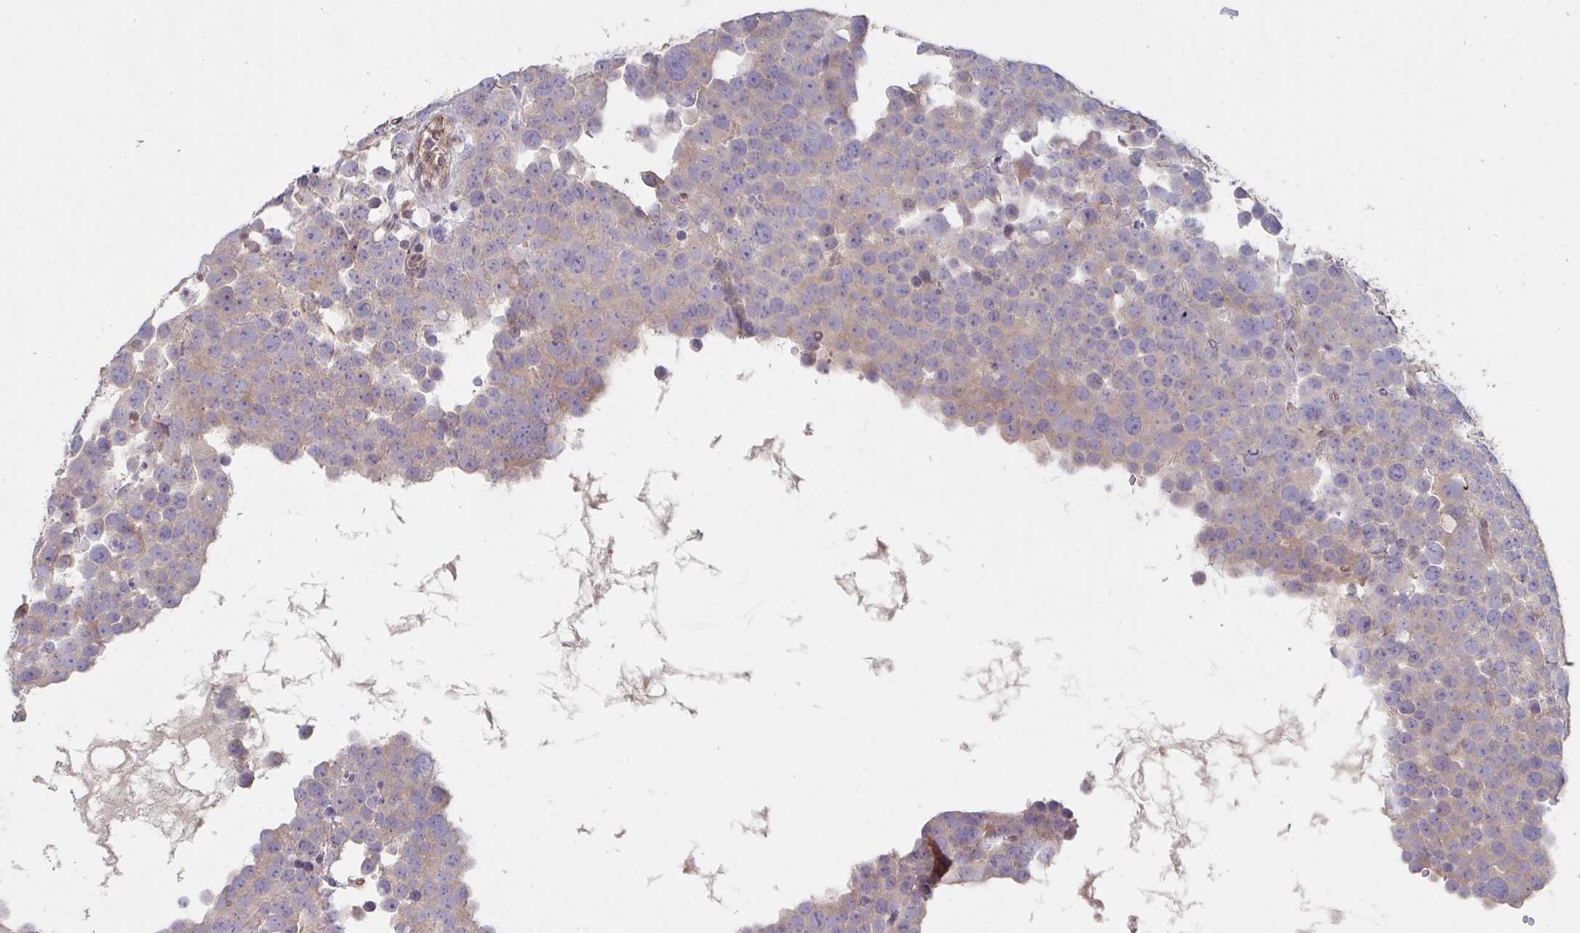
{"staining": {"intensity": "weak", "quantity": ">75%", "location": "cytoplasmic/membranous"}, "tissue": "testis cancer", "cell_type": "Tumor cells", "image_type": "cancer", "snomed": [{"axis": "morphology", "description": "Seminoma, NOS"}, {"axis": "topography", "description": "Testis"}], "caption": "Human testis cancer stained with a brown dye shows weak cytoplasmic/membranous positive expression in approximately >75% of tumor cells.", "gene": "ACD", "patient": {"sex": "male", "age": 71}}